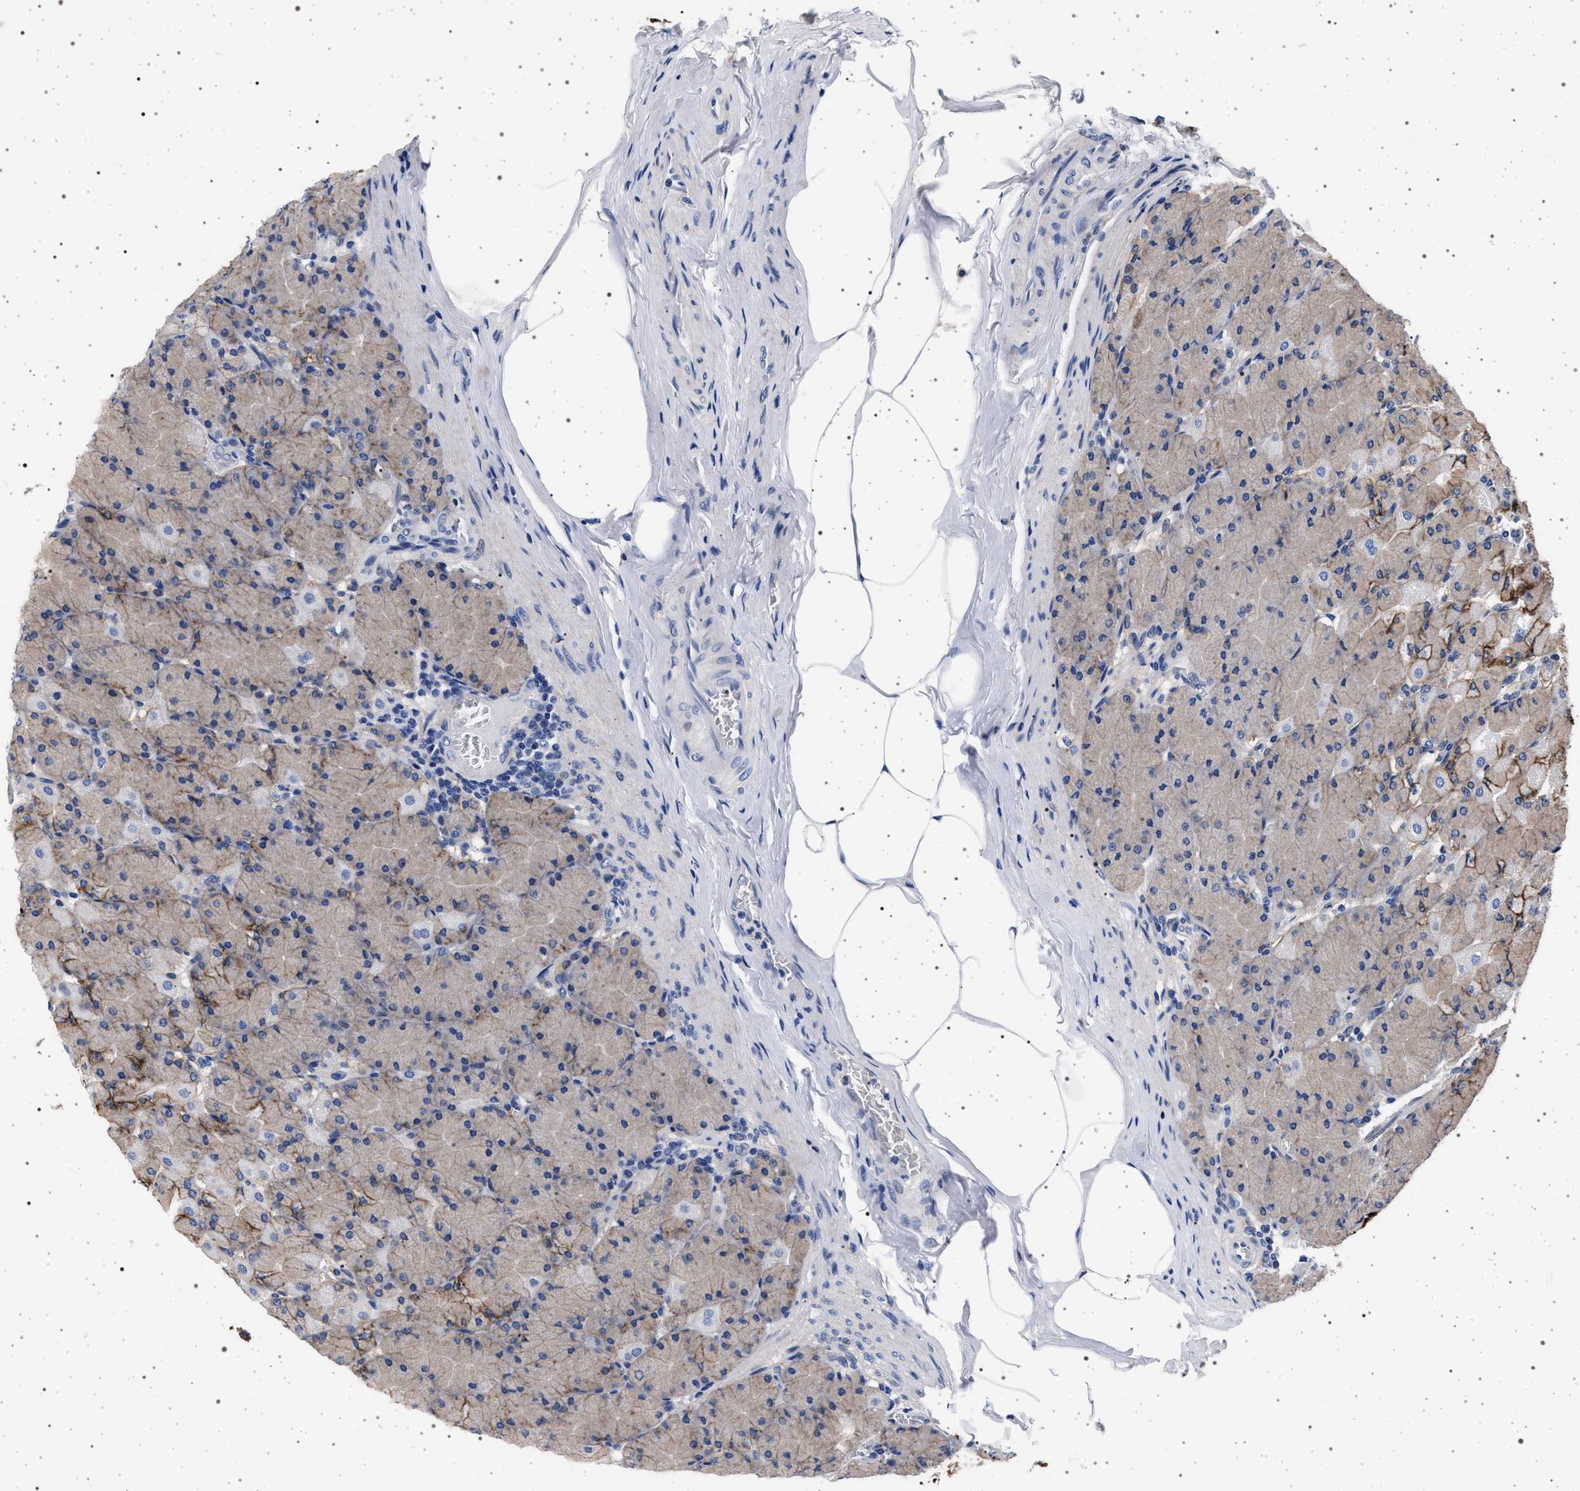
{"staining": {"intensity": "strong", "quantity": "25%-75%", "location": "cytoplasmic/membranous"}, "tissue": "stomach", "cell_type": "Glandular cells", "image_type": "normal", "snomed": [{"axis": "morphology", "description": "Normal tissue, NOS"}, {"axis": "topography", "description": "Stomach, upper"}], "caption": "Immunohistochemistry of benign human stomach displays high levels of strong cytoplasmic/membranous staining in approximately 25%-75% of glandular cells.", "gene": "SLC9A1", "patient": {"sex": "female", "age": 56}}